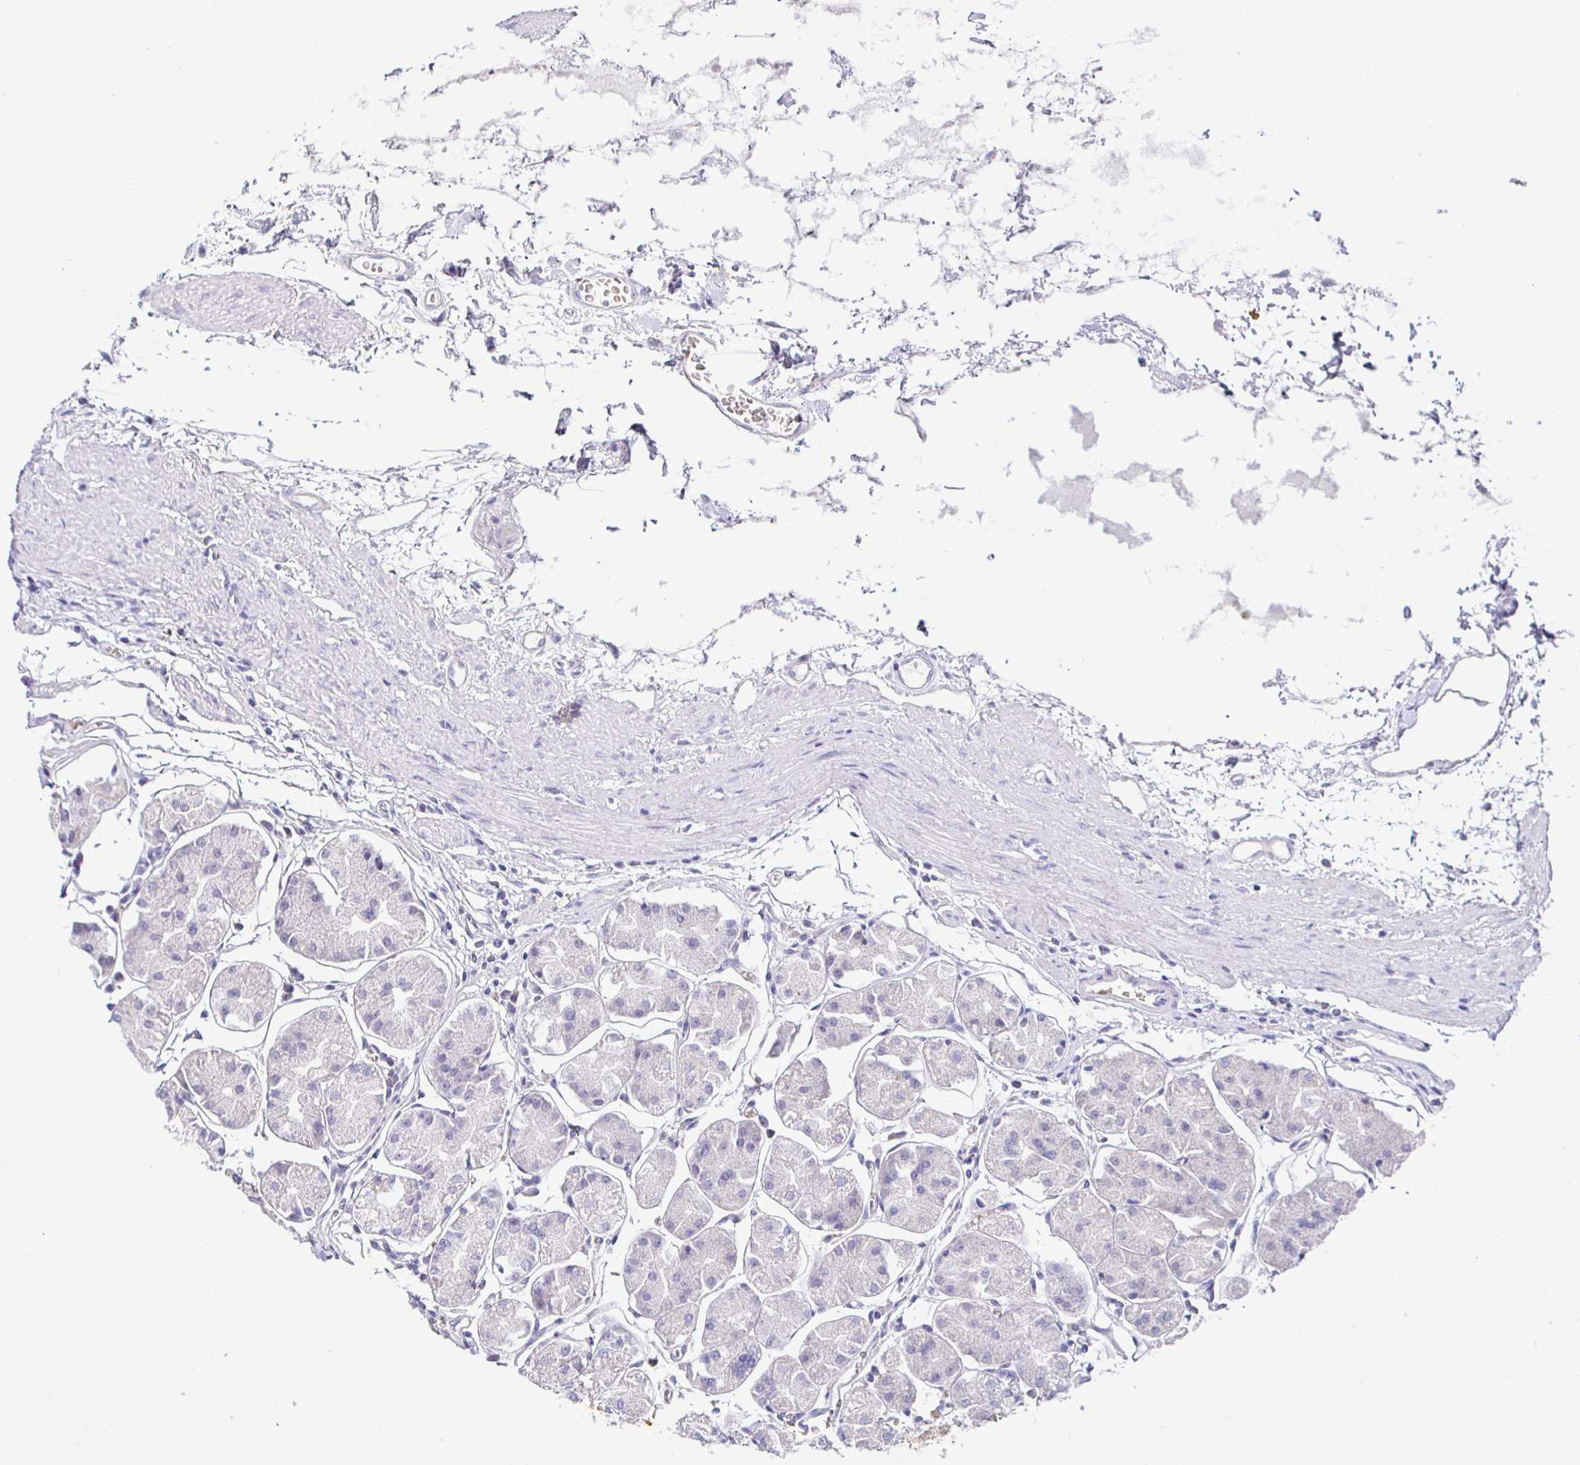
{"staining": {"intensity": "negative", "quantity": "none", "location": "none"}, "tissue": "stomach", "cell_type": "Glandular cells", "image_type": "normal", "snomed": [{"axis": "morphology", "description": "Normal tissue, NOS"}, {"axis": "topography", "description": "Stomach"}], "caption": "Glandular cells are negative for brown protein staining in unremarkable stomach. Brightfield microscopy of IHC stained with DAB (3,3'-diaminobenzidine) (brown) and hematoxylin (blue), captured at high magnification.", "gene": "SIRPA", "patient": {"sex": "male", "age": 55}}